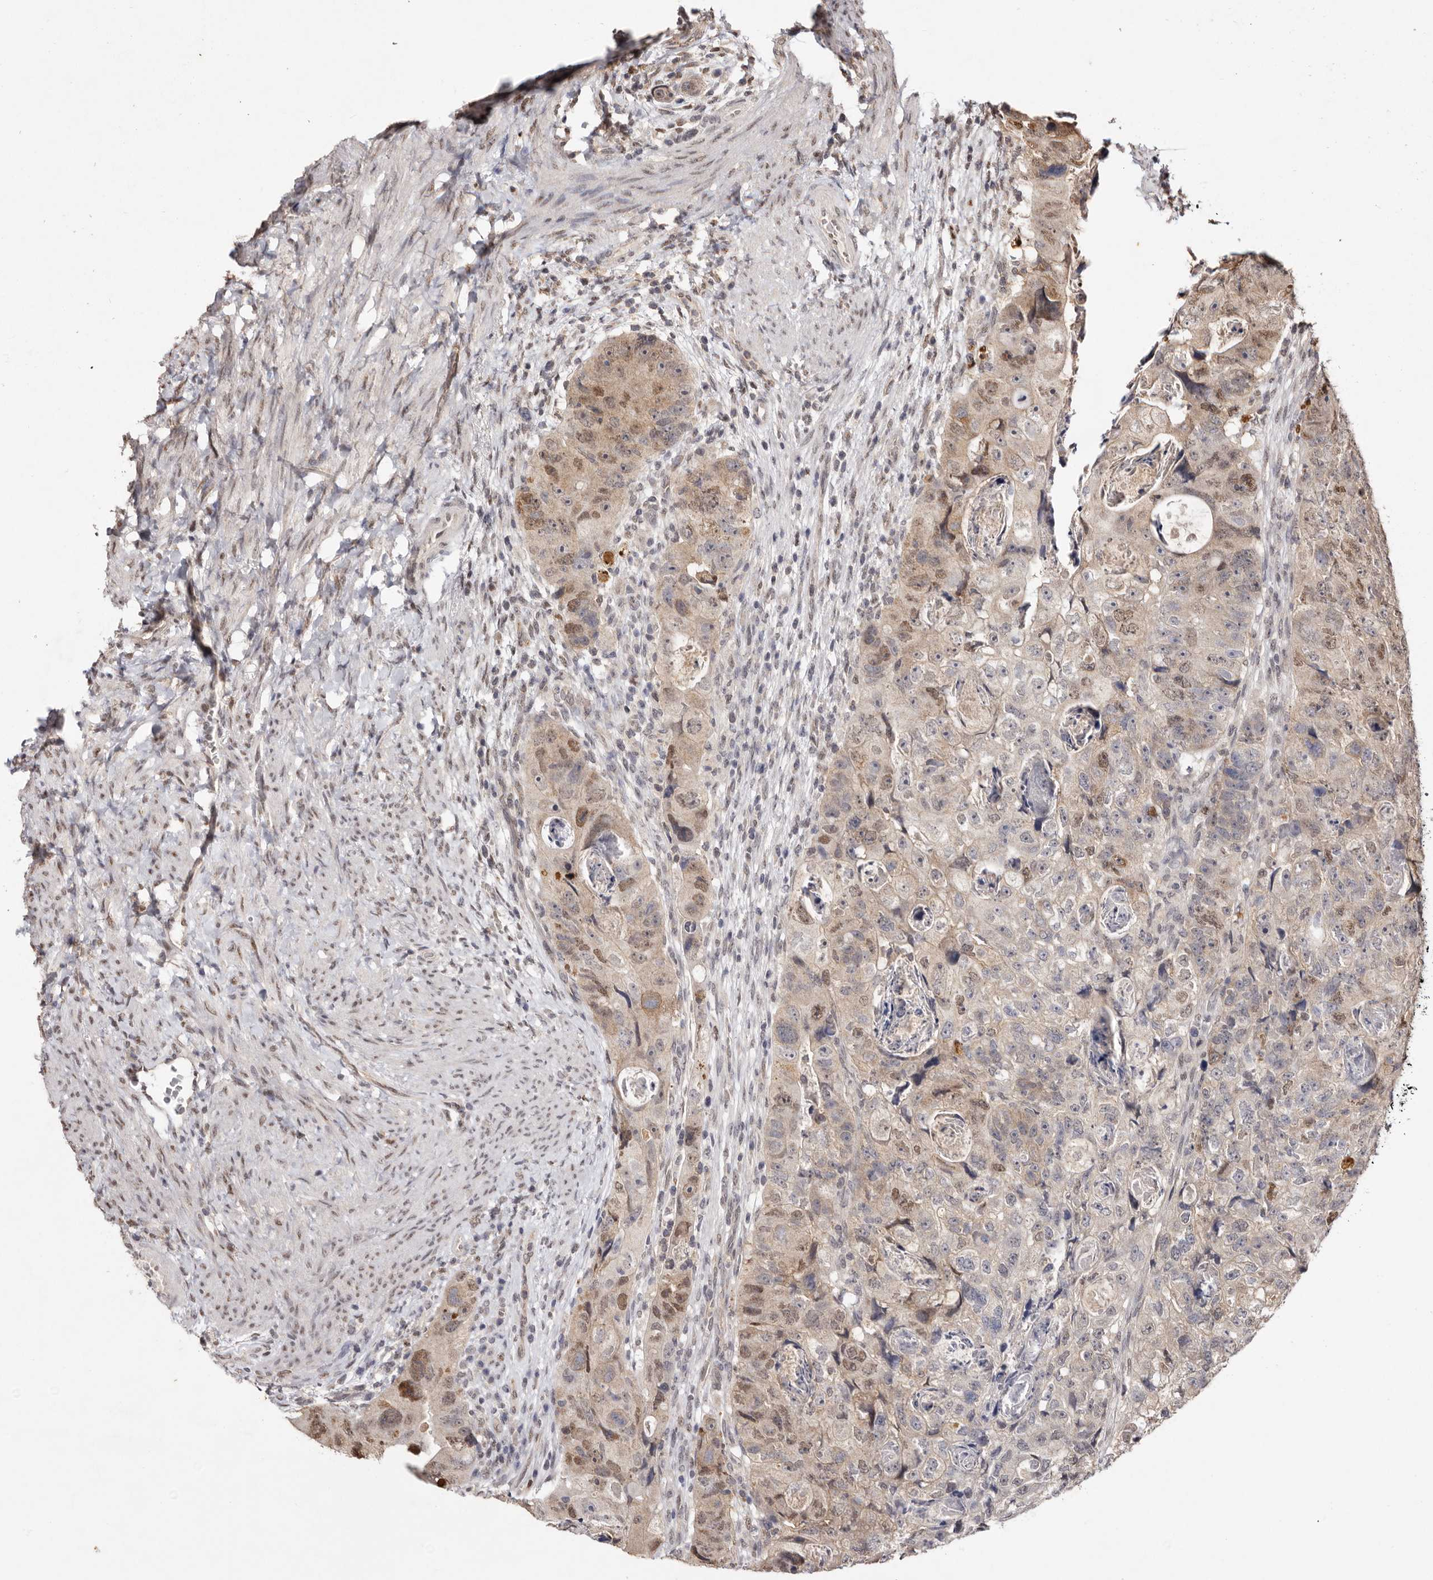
{"staining": {"intensity": "moderate", "quantity": "25%-75%", "location": "cytoplasmic/membranous,nuclear"}, "tissue": "colorectal cancer", "cell_type": "Tumor cells", "image_type": "cancer", "snomed": [{"axis": "morphology", "description": "Adenocarcinoma, NOS"}, {"axis": "topography", "description": "Rectum"}], "caption": "A high-resolution micrograph shows immunohistochemistry (IHC) staining of colorectal adenocarcinoma, which shows moderate cytoplasmic/membranous and nuclear positivity in approximately 25%-75% of tumor cells.", "gene": "NOTCH1", "patient": {"sex": "male", "age": 59}}